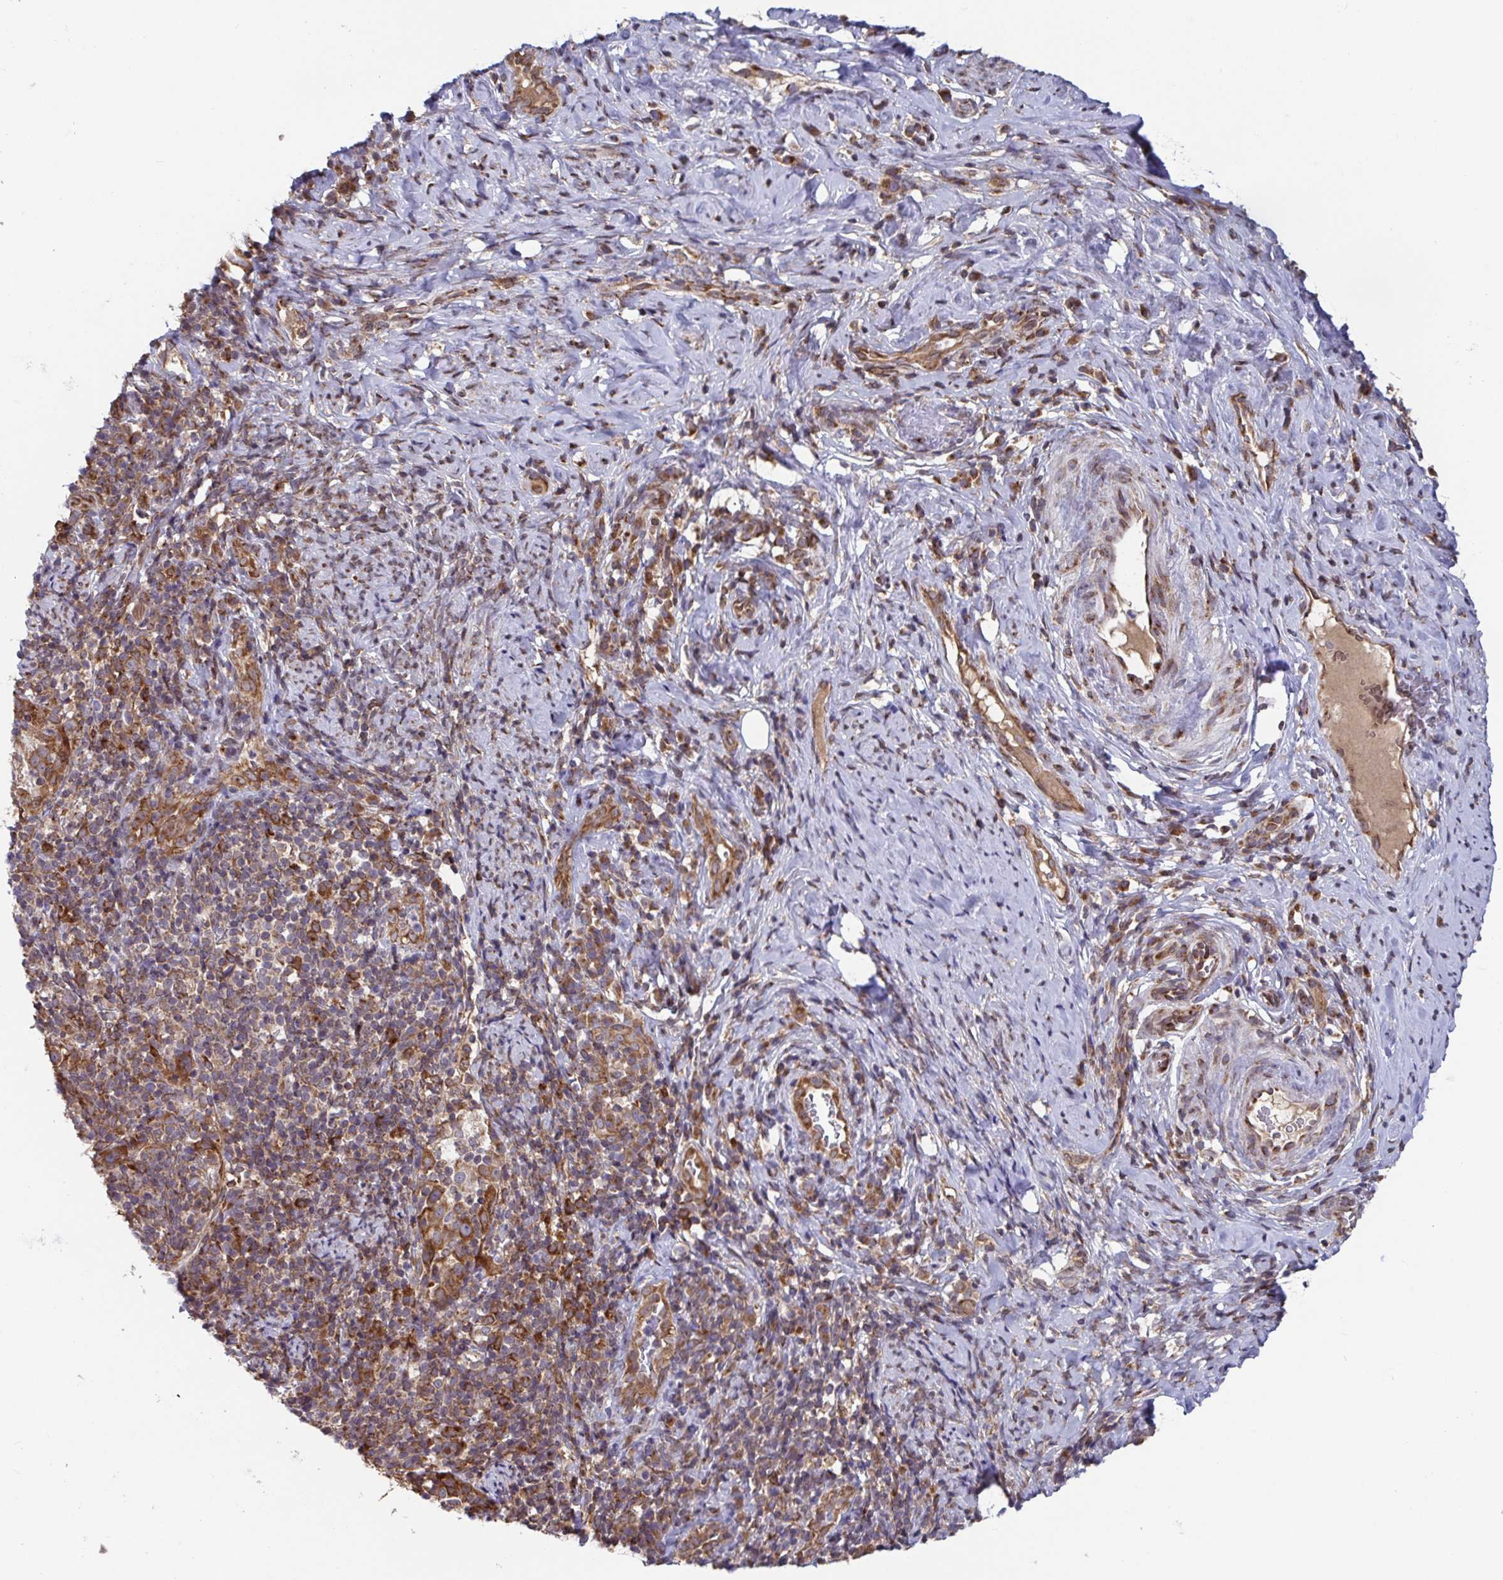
{"staining": {"intensity": "strong", "quantity": ">75%", "location": "cytoplasmic/membranous"}, "tissue": "cervical cancer", "cell_type": "Tumor cells", "image_type": "cancer", "snomed": [{"axis": "morphology", "description": "Squamous cell carcinoma, NOS"}, {"axis": "topography", "description": "Cervix"}], "caption": "Strong cytoplasmic/membranous staining for a protein is seen in about >75% of tumor cells of squamous cell carcinoma (cervical) using immunohistochemistry (IHC).", "gene": "ATP5MJ", "patient": {"sex": "female", "age": 75}}